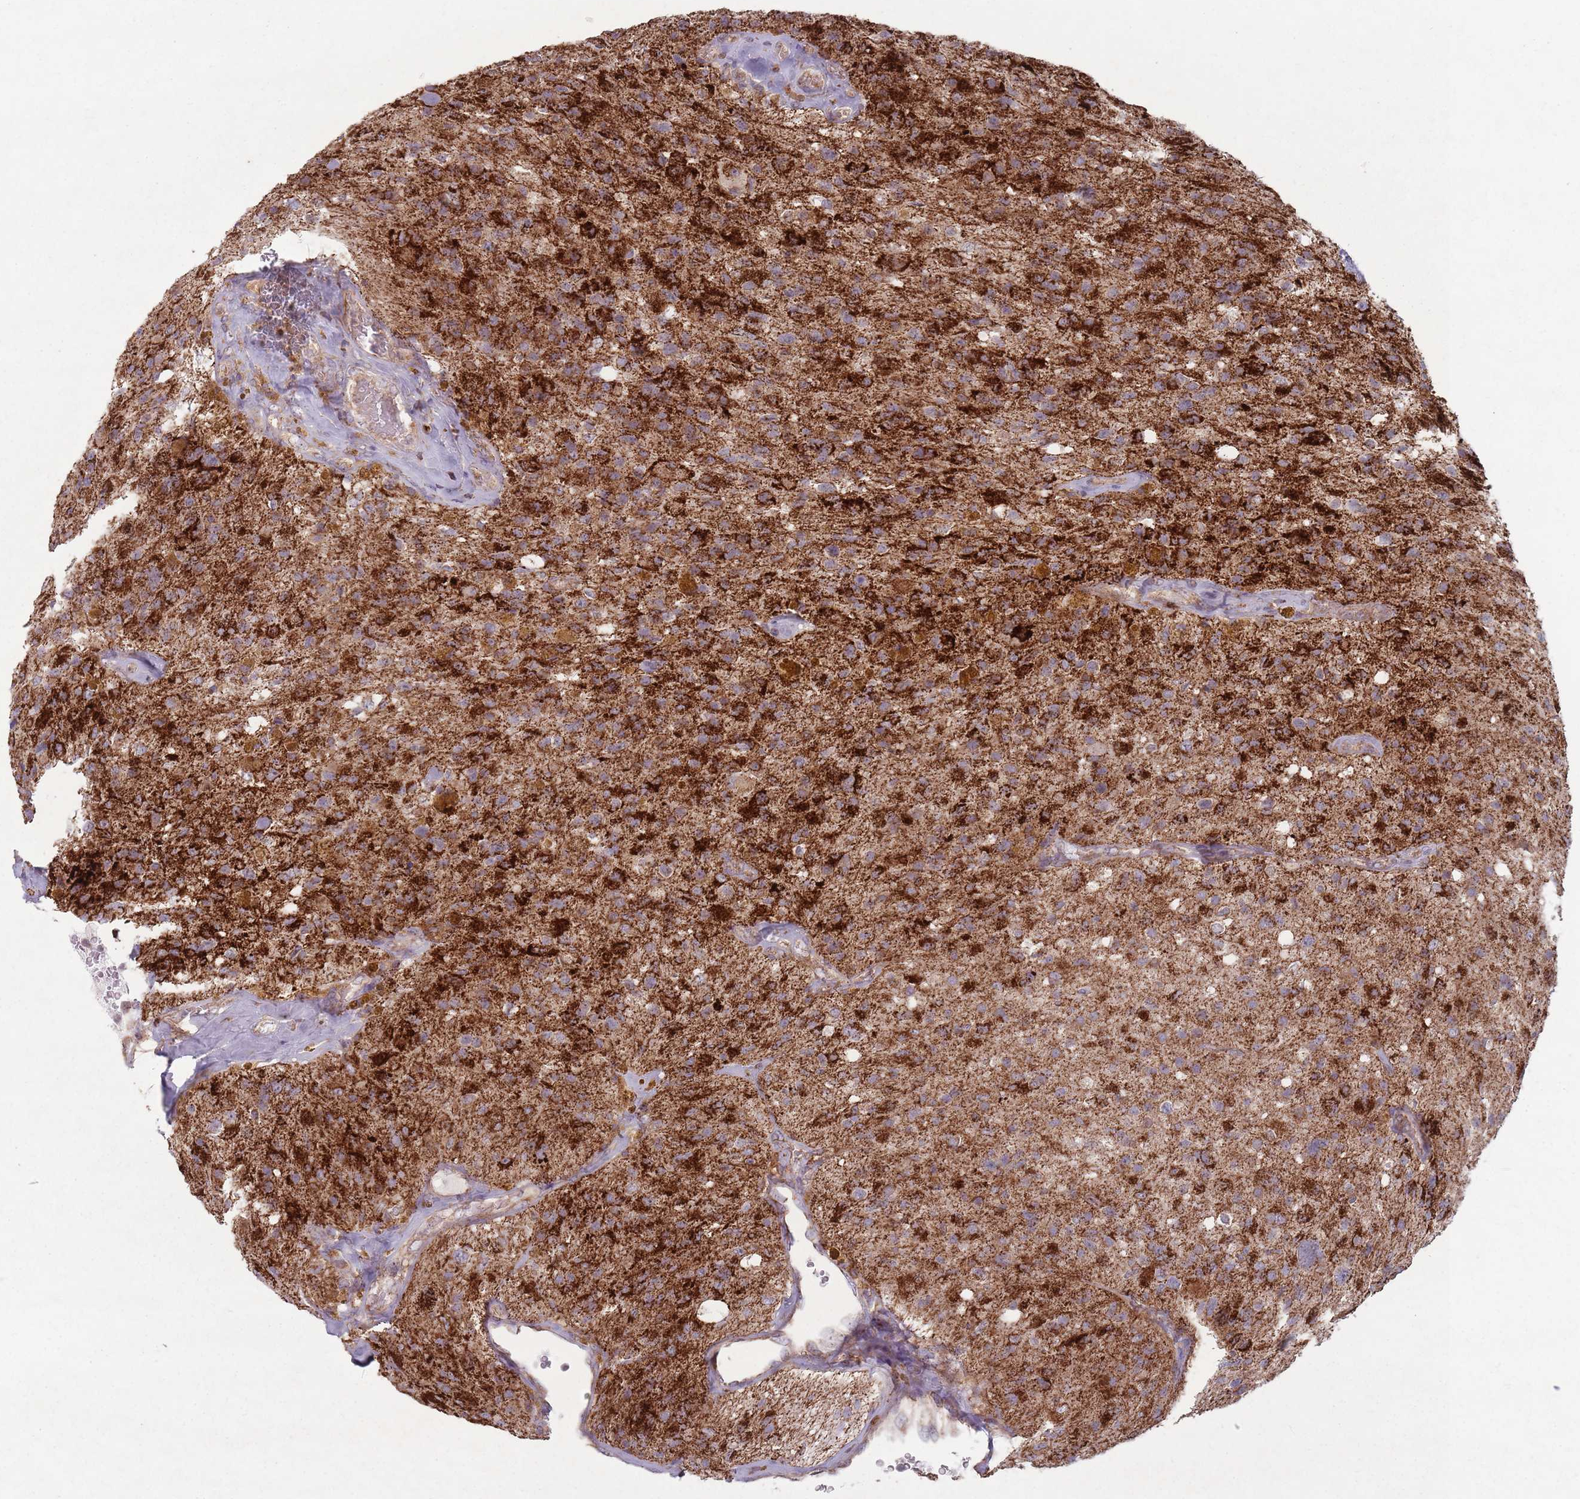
{"staining": {"intensity": "strong", "quantity": ">75%", "location": "cytoplasmic/membranous"}, "tissue": "glioma", "cell_type": "Tumor cells", "image_type": "cancer", "snomed": [{"axis": "morphology", "description": "Glioma, malignant, High grade"}, {"axis": "topography", "description": "Brain"}], "caption": "Glioma was stained to show a protein in brown. There is high levels of strong cytoplasmic/membranous expression in approximately >75% of tumor cells.", "gene": "OR10Q1", "patient": {"sex": "male", "age": 69}}